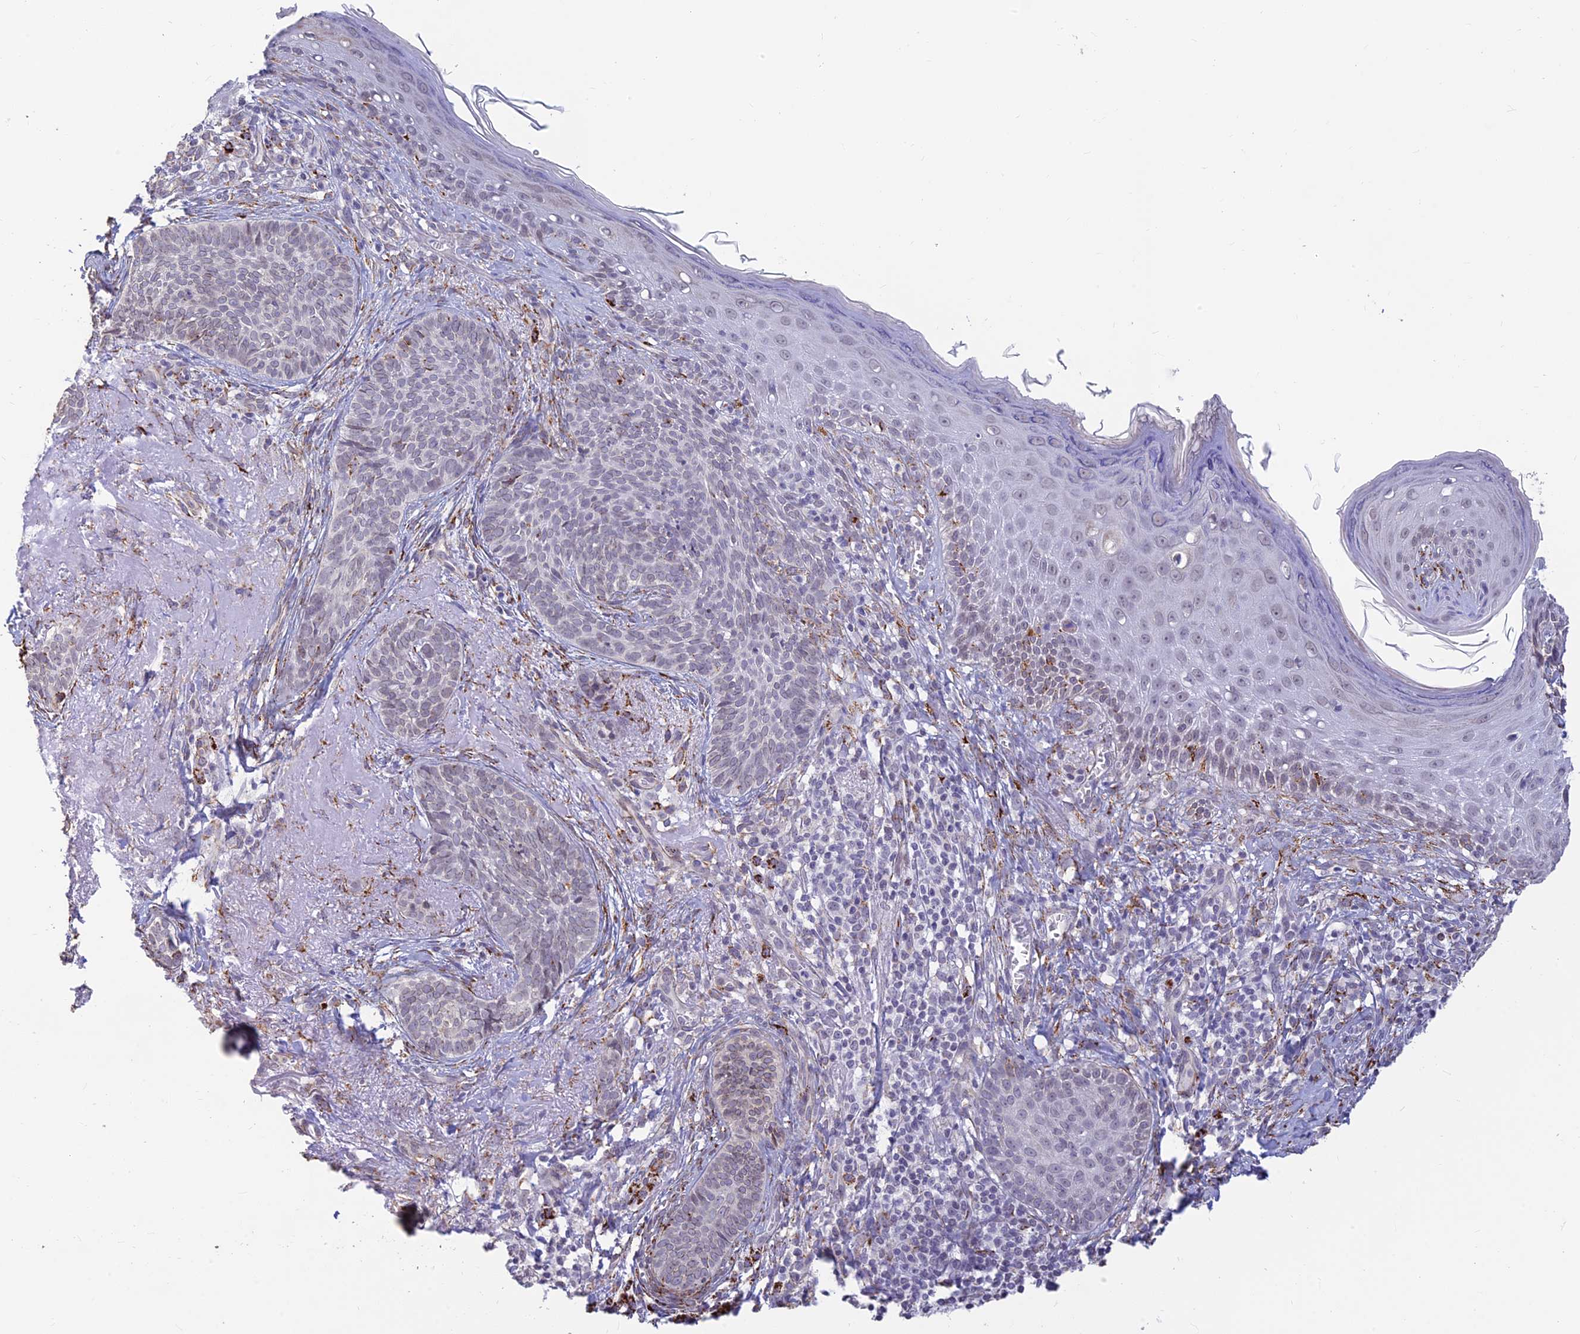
{"staining": {"intensity": "negative", "quantity": "none", "location": "none"}, "tissue": "skin cancer", "cell_type": "Tumor cells", "image_type": "cancer", "snomed": [{"axis": "morphology", "description": "Basal cell carcinoma"}, {"axis": "topography", "description": "Skin"}], "caption": "Human skin cancer (basal cell carcinoma) stained for a protein using IHC demonstrates no positivity in tumor cells.", "gene": "ALDH1L2", "patient": {"sex": "female", "age": 76}}